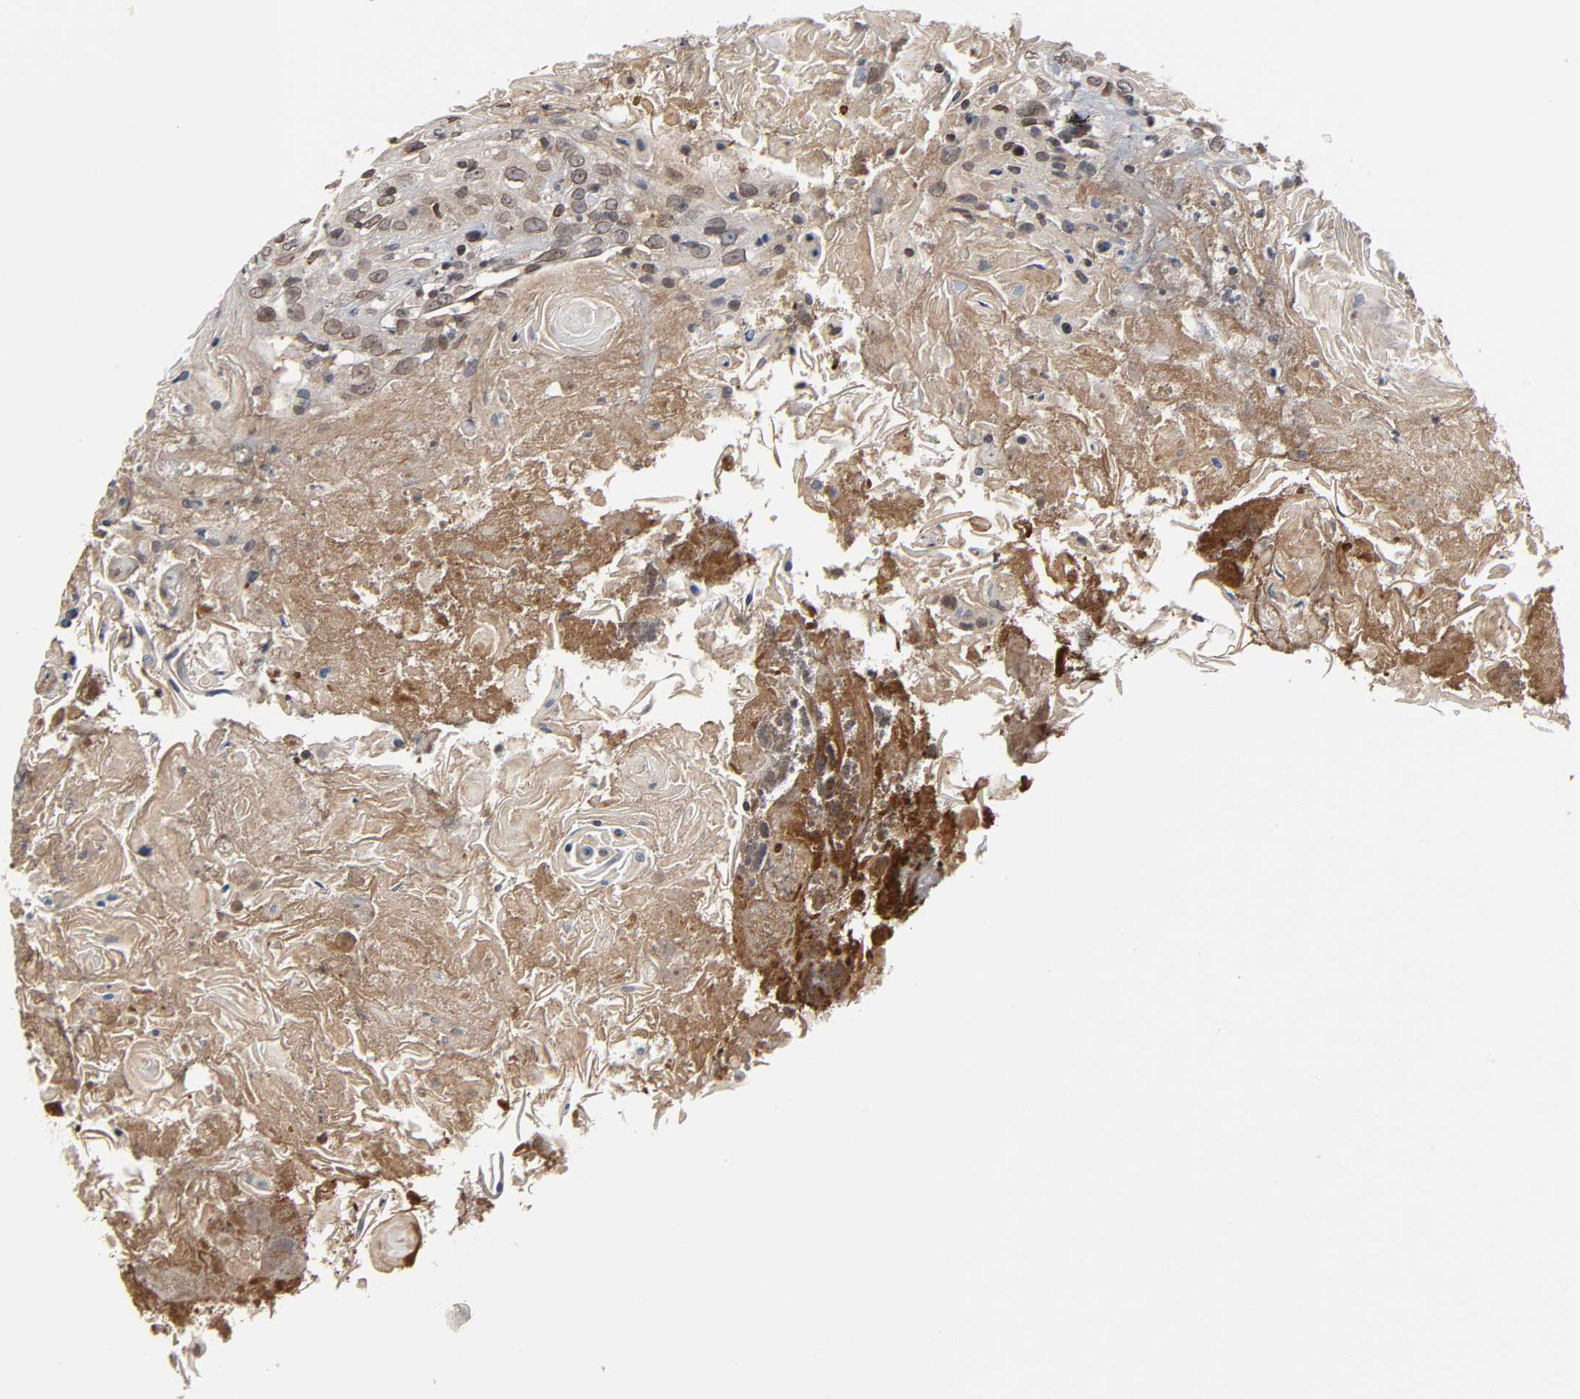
{"staining": {"intensity": "moderate", "quantity": ">75%", "location": "cytoplasmic/membranous,nuclear"}, "tissue": "head and neck cancer", "cell_type": "Tumor cells", "image_type": "cancer", "snomed": [{"axis": "morphology", "description": "Squamous cell carcinoma, NOS"}, {"axis": "topography", "description": "Head-Neck"}], "caption": "This is an image of immunohistochemistry staining of squamous cell carcinoma (head and neck), which shows moderate positivity in the cytoplasmic/membranous and nuclear of tumor cells.", "gene": "CPN2", "patient": {"sex": "female", "age": 84}}